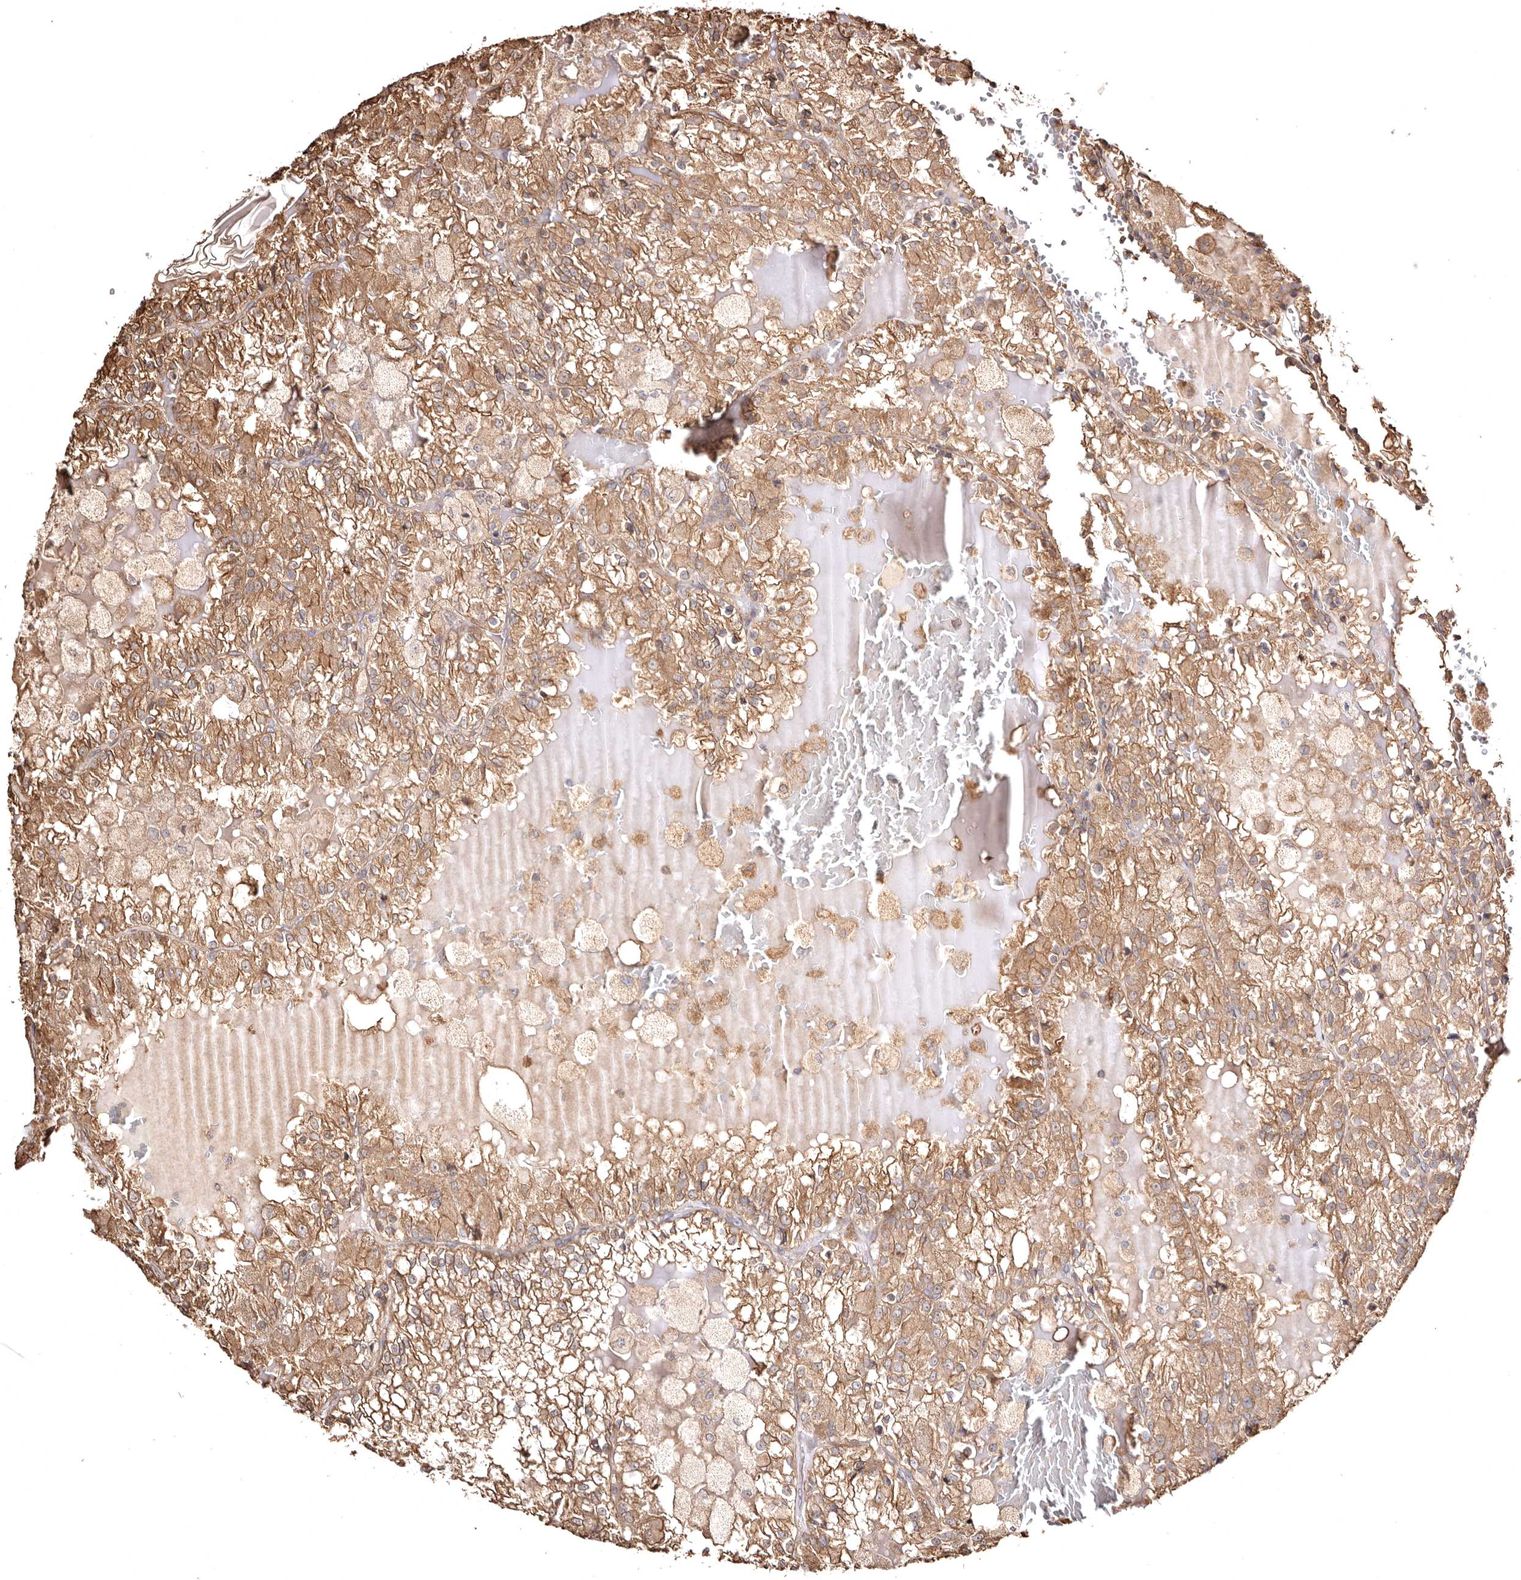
{"staining": {"intensity": "moderate", "quantity": ">75%", "location": "cytoplasmic/membranous"}, "tissue": "renal cancer", "cell_type": "Tumor cells", "image_type": "cancer", "snomed": [{"axis": "morphology", "description": "Adenocarcinoma, NOS"}, {"axis": "topography", "description": "Kidney"}], "caption": "This micrograph demonstrates IHC staining of human renal adenocarcinoma, with medium moderate cytoplasmic/membranous staining in about >75% of tumor cells.", "gene": "MACC1", "patient": {"sex": "female", "age": 56}}